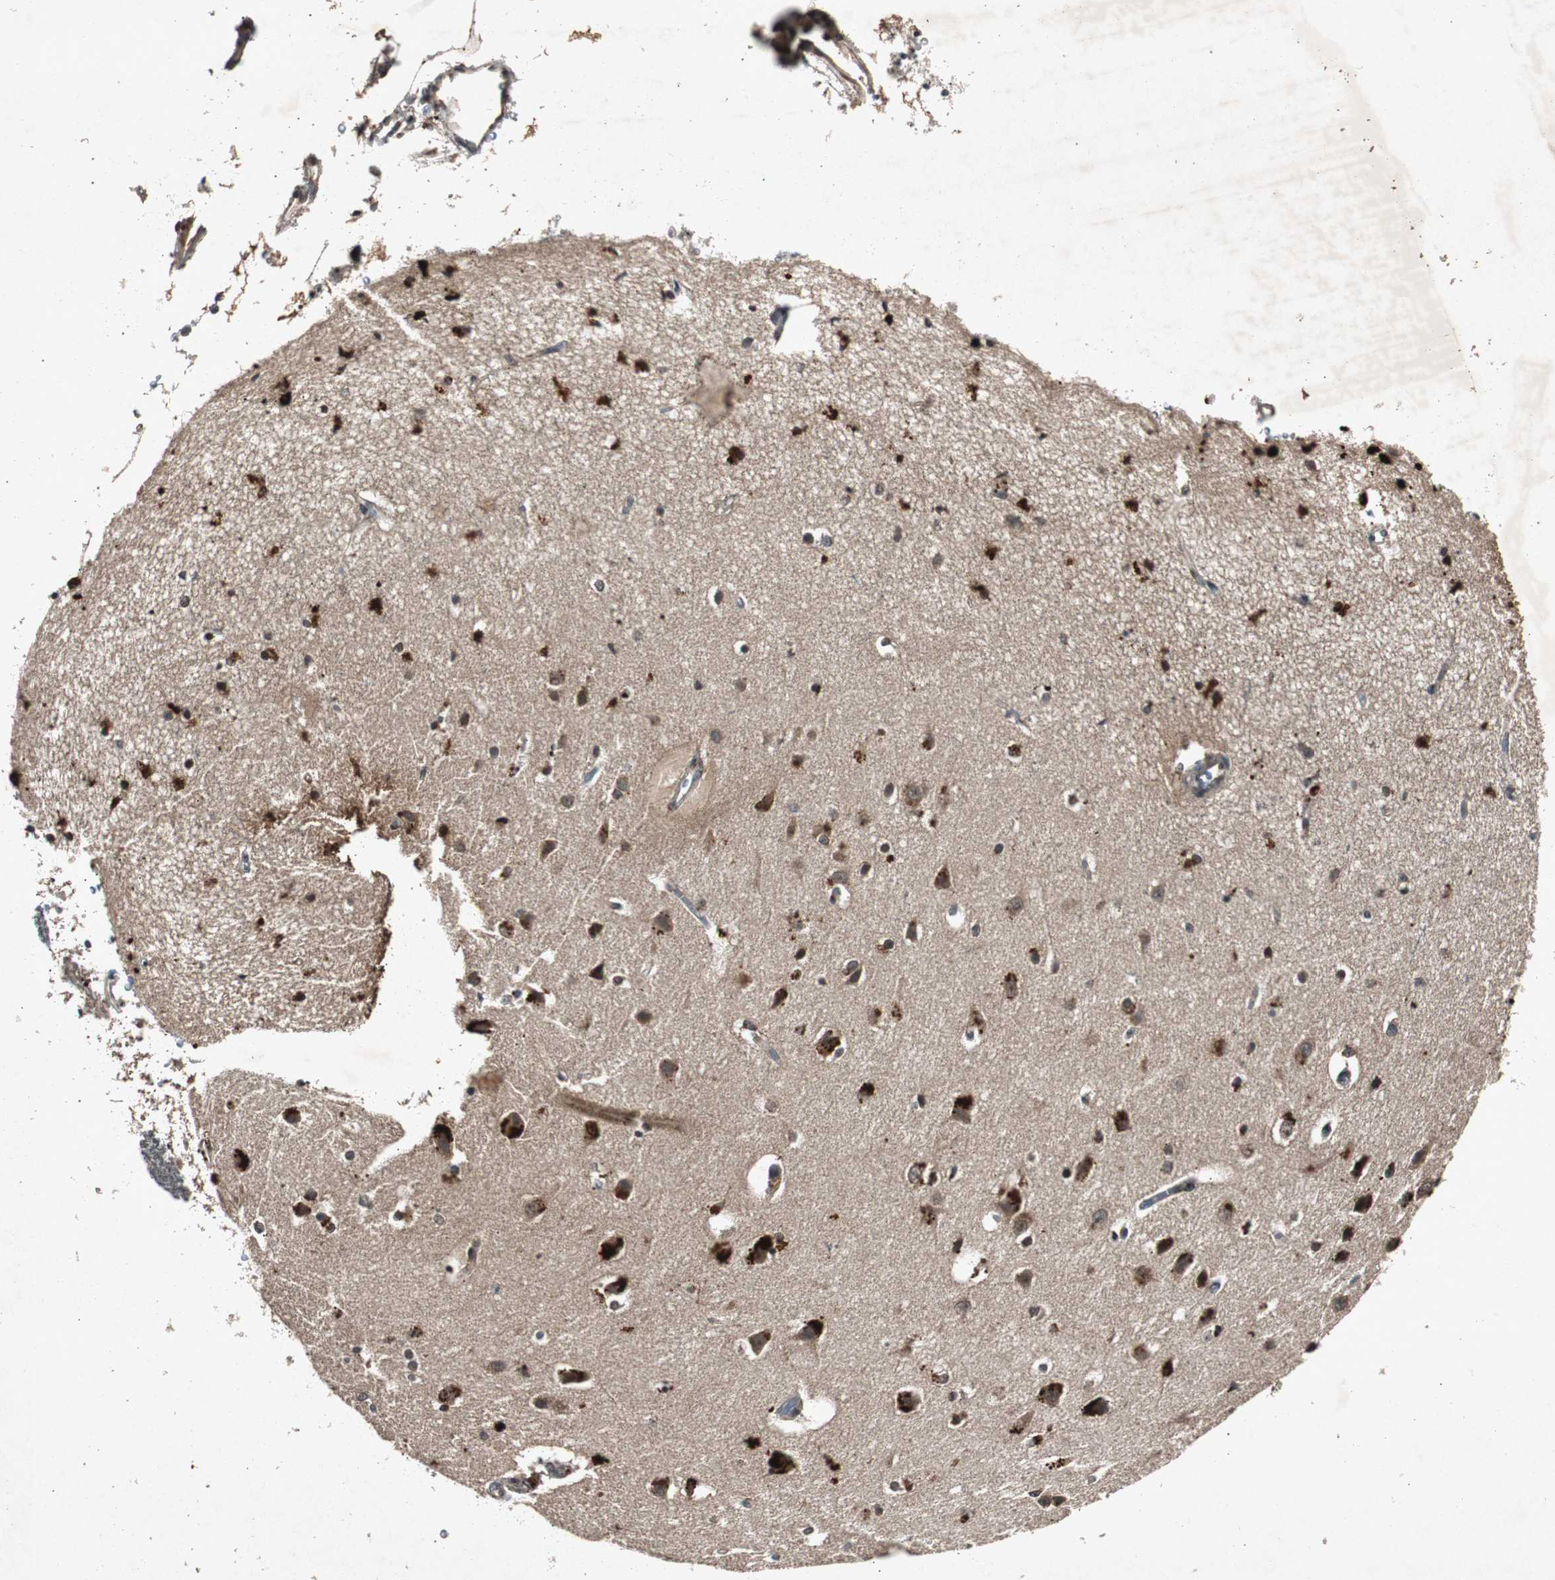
{"staining": {"intensity": "moderate", "quantity": "25%-75%", "location": "nuclear"}, "tissue": "caudate", "cell_type": "Glial cells", "image_type": "normal", "snomed": [{"axis": "morphology", "description": "Normal tissue, NOS"}, {"axis": "topography", "description": "Lateral ventricle wall"}], "caption": "Caudate was stained to show a protein in brown. There is medium levels of moderate nuclear positivity in about 25%-75% of glial cells. (brown staining indicates protein expression, while blue staining denotes nuclei).", "gene": "SLIT2", "patient": {"sex": "female", "age": 54}}